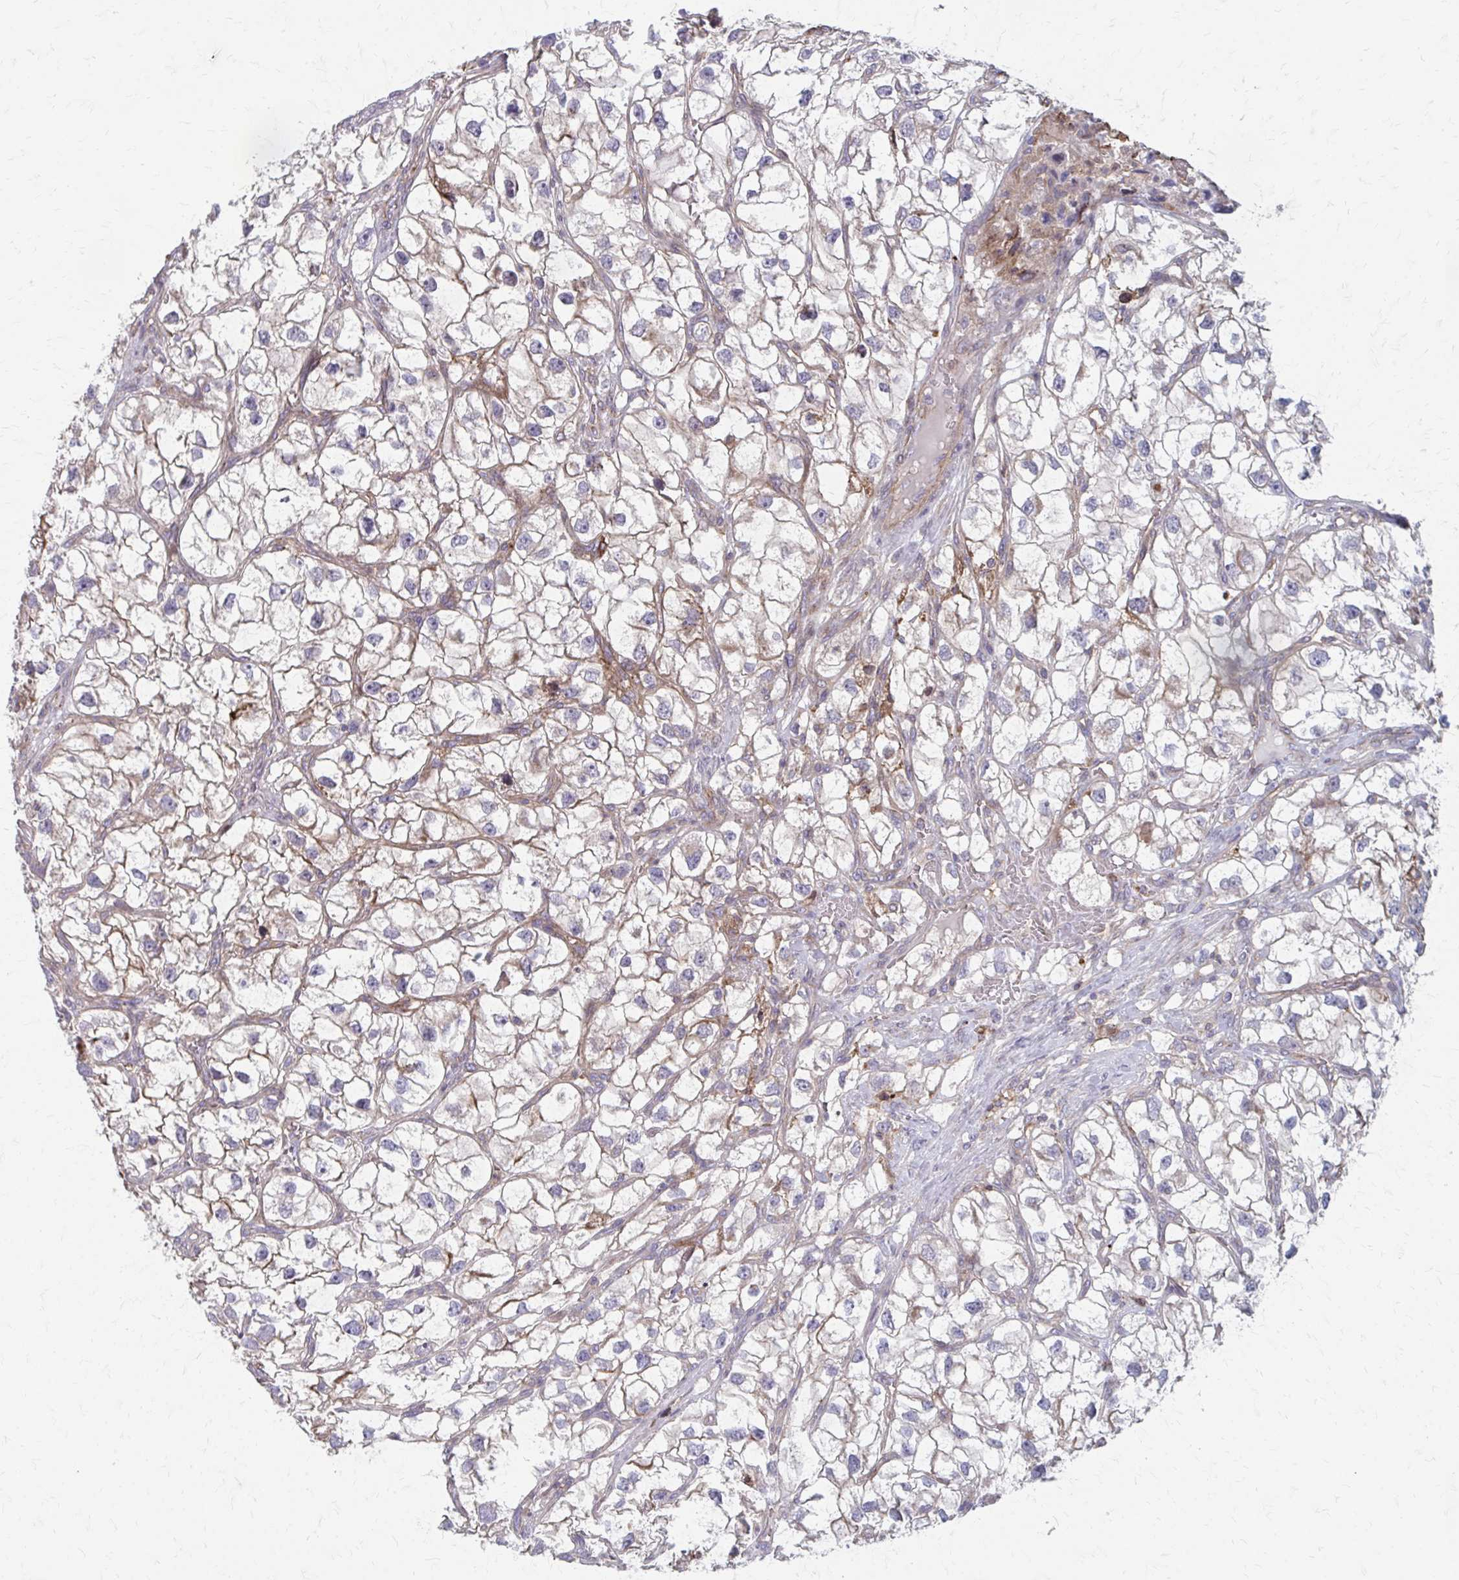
{"staining": {"intensity": "weak", "quantity": "<25%", "location": "cytoplasmic/membranous"}, "tissue": "renal cancer", "cell_type": "Tumor cells", "image_type": "cancer", "snomed": [{"axis": "morphology", "description": "Adenocarcinoma, NOS"}, {"axis": "topography", "description": "Kidney"}], "caption": "Tumor cells show no significant staining in adenocarcinoma (renal).", "gene": "MMP14", "patient": {"sex": "male", "age": 59}}